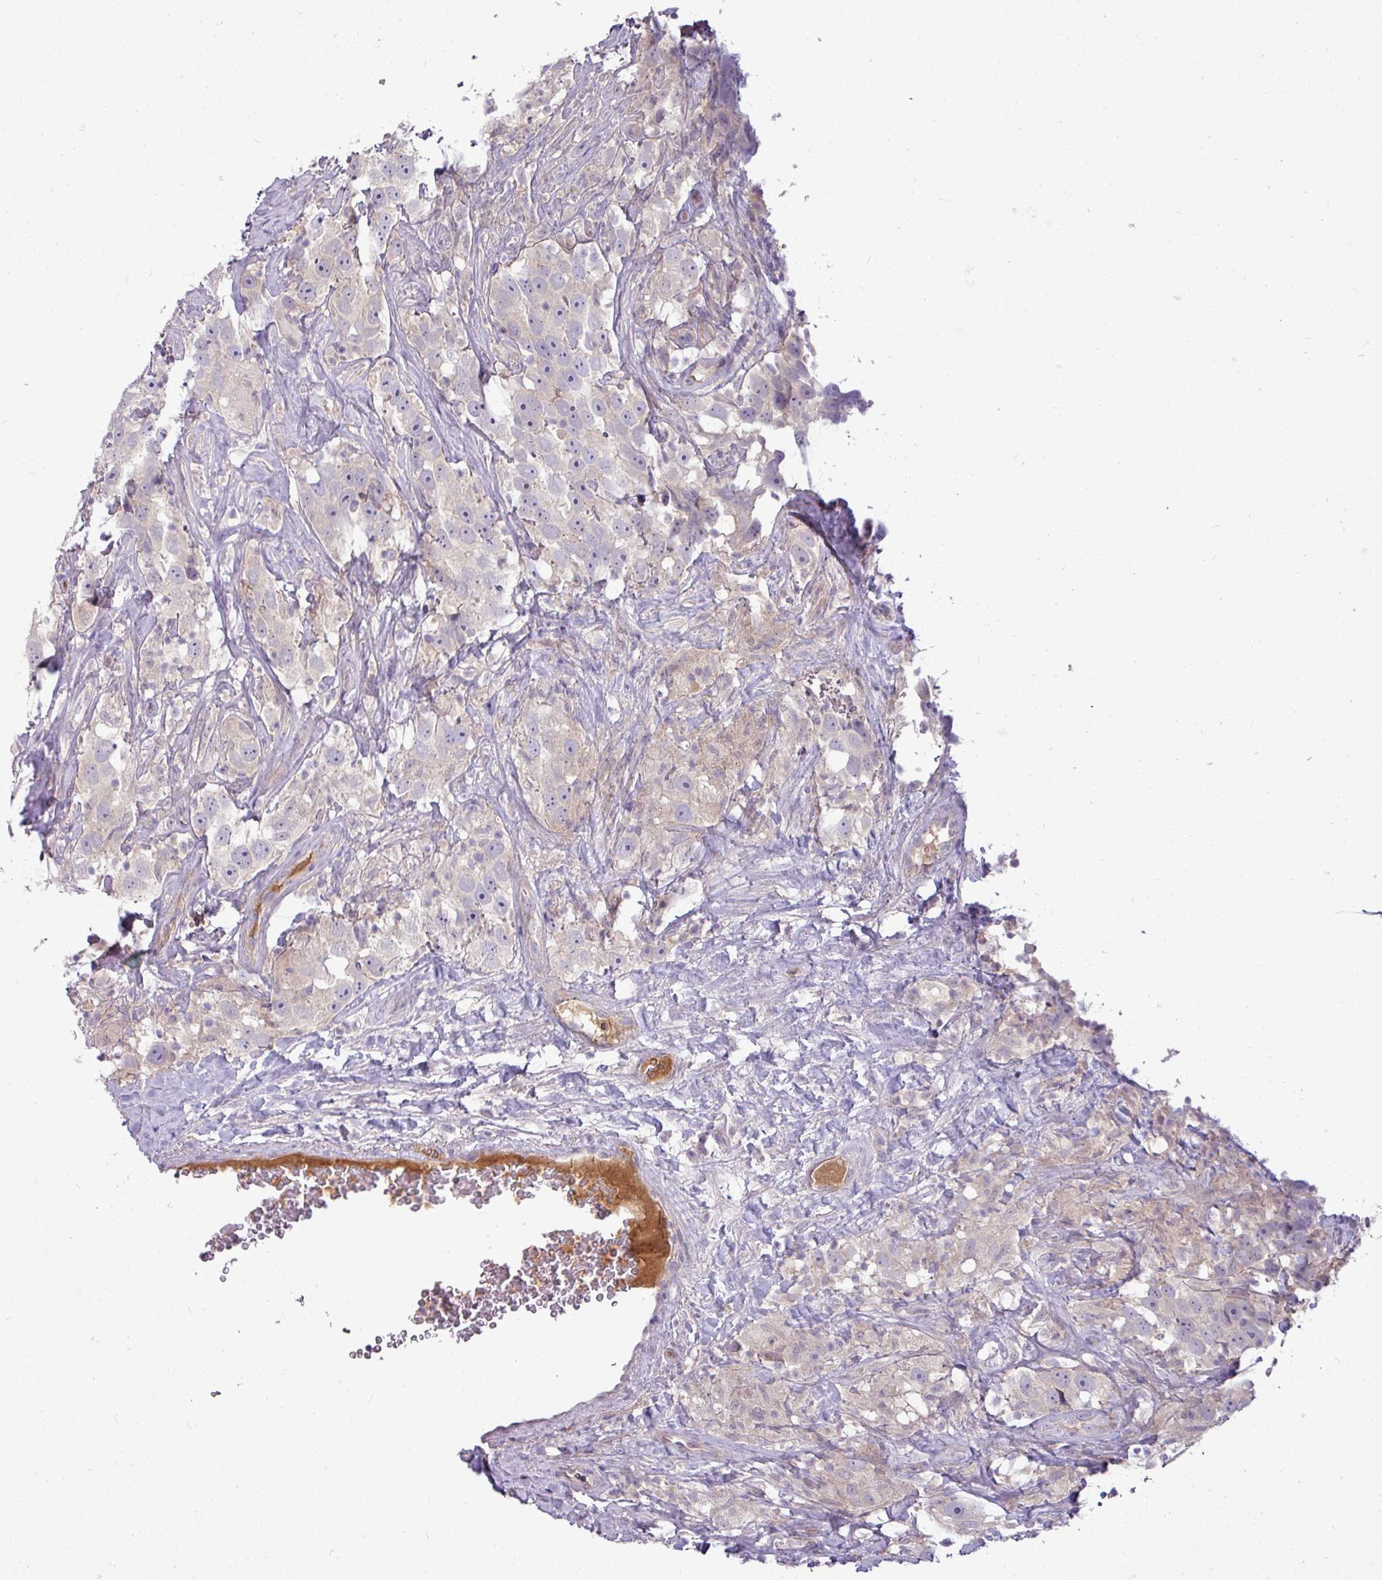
{"staining": {"intensity": "negative", "quantity": "none", "location": "none"}, "tissue": "testis cancer", "cell_type": "Tumor cells", "image_type": "cancer", "snomed": [{"axis": "morphology", "description": "Seminoma, NOS"}, {"axis": "topography", "description": "Testis"}], "caption": "Immunohistochemistry (IHC) histopathology image of testis seminoma stained for a protein (brown), which reveals no staining in tumor cells. The staining is performed using DAB (3,3'-diaminobenzidine) brown chromogen with nuclei counter-stained in using hematoxylin.", "gene": "APOM", "patient": {"sex": "male", "age": 49}}